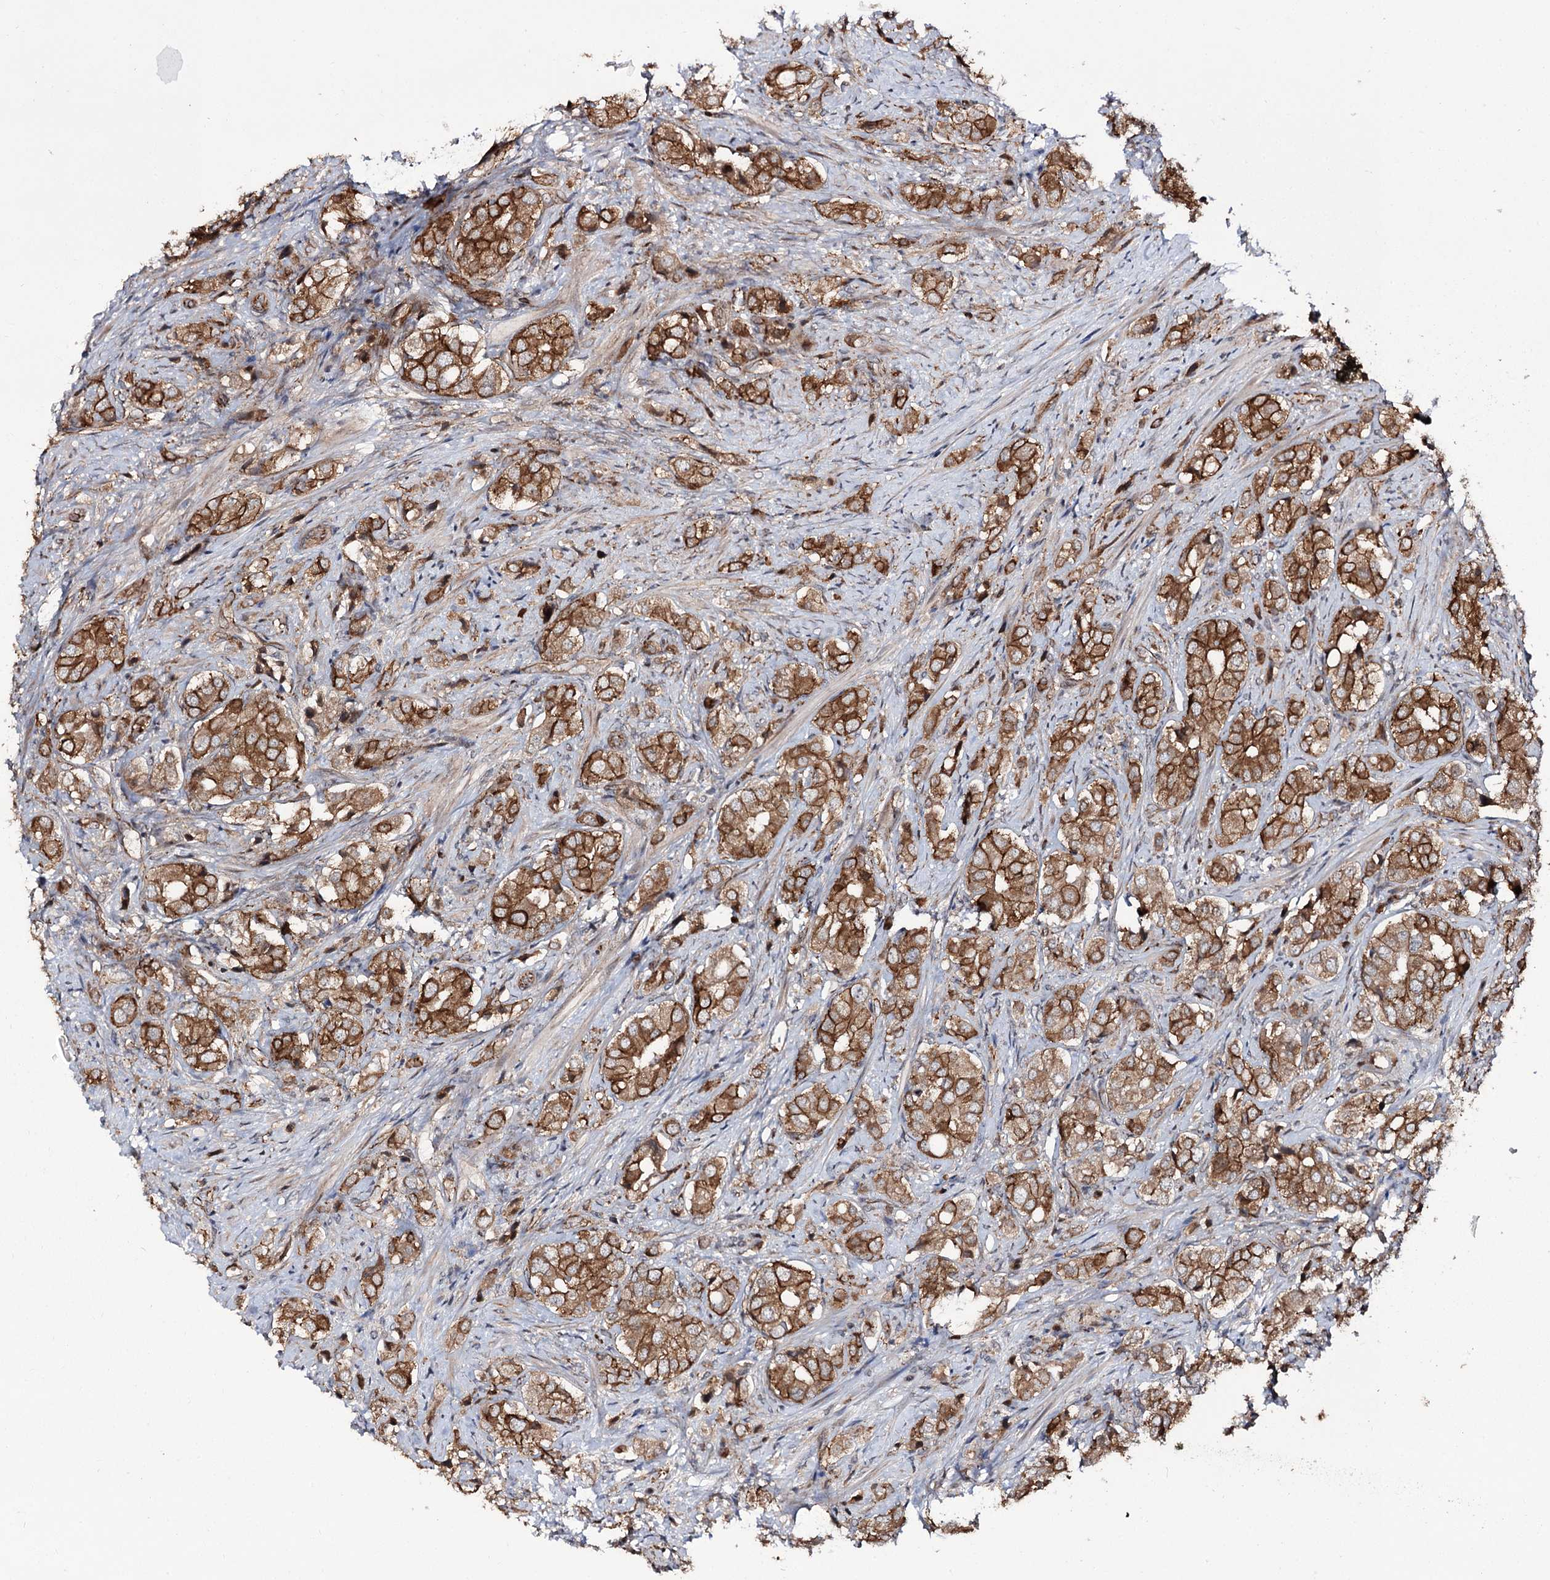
{"staining": {"intensity": "moderate", "quantity": ">75%", "location": "cytoplasmic/membranous"}, "tissue": "prostate cancer", "cell_type": "Tumor cells", "image_type": "cancer", "snomed": [{"axis": "morphology", "description": "Adenocarcinoma, High grade"}, {"axis": "topography", "description": "Prostate"}], "caption": "This photomicrograph demonstrates prostate cancer (adenocarcinoma (high-grade)) stained with IHC to label a protein in brown. The cytoplasmic/membranous of tumor cells show moderate positivity for the protein. Nuclei are counter-stained blue.", "gene": "DHX29", "patient": {"sex": "male", "age": 65}}